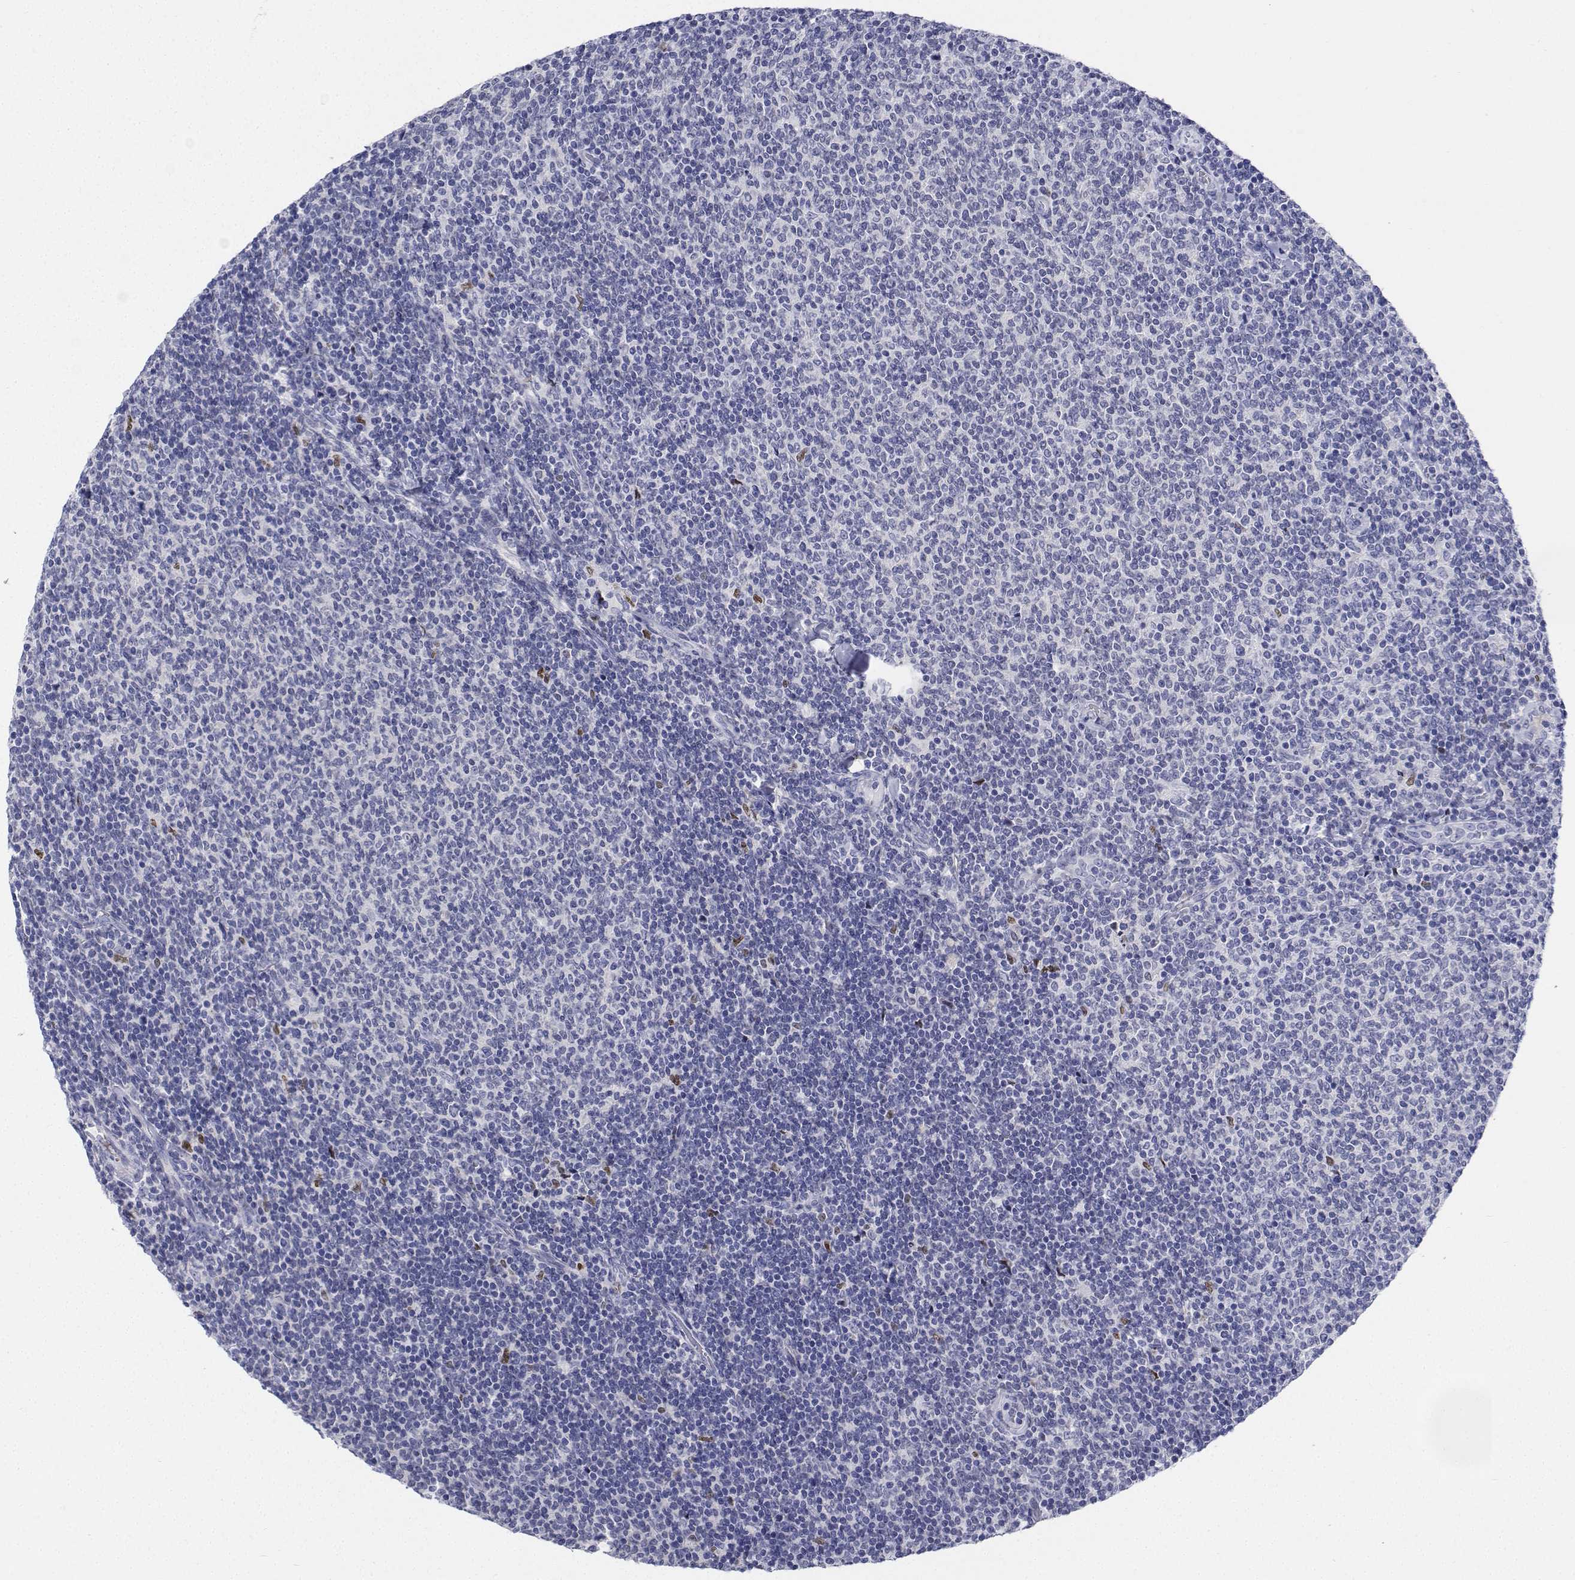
{"staining": {"intensity": "negative", "quantity": "none", "location": "none"}, "tissue": "lymphoma", "cell_type": "Tumor cells", "image_type": "cancer", "snomed": [{"axis": "morphology", "description": "Malignant lymphoma, non-Hodgkin's type, Low grade"}, {"axis": "topography", "description": "Lymph node"}], "caption": "DAB (3,3'-diaminobenzidine) immunohistochemical staining of human malignant lymphoma, non-Hodgkin's type (low-grade) demonstrates no significant expression in tumor cells.", "gene": "PLXNA4", "patient": {"sex": "male", "age": 52}}